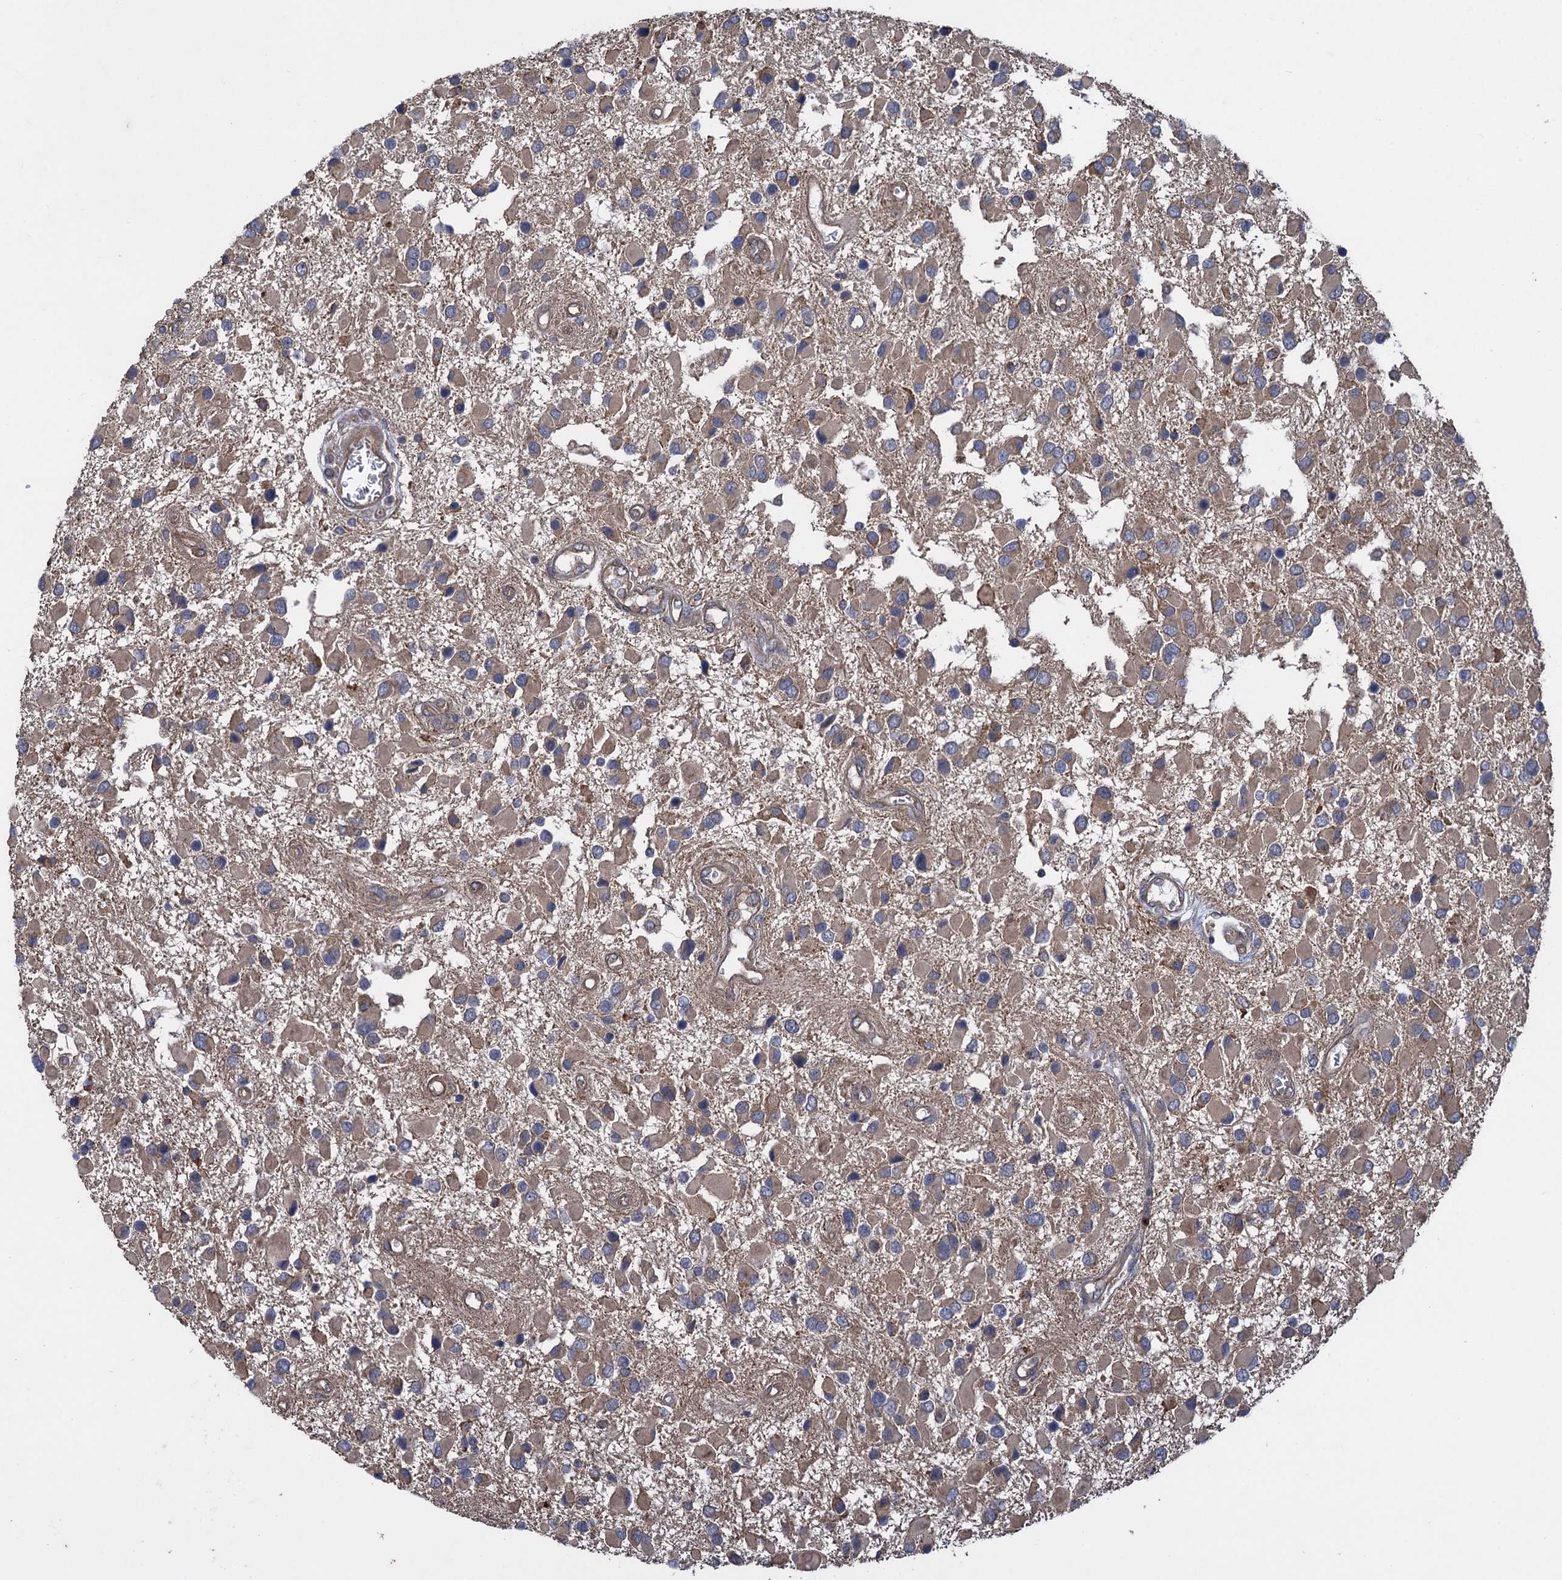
{"staining": {"intensity": "weak", "quantity": ">75%", "location": "cytoplasmic/membranous"}, "tissue": "glioma", "cell_type": "Tumor cells", "image_type": "cancer", "snomed": [{"axis": "morphology", "description": "Glioma, malignant, High grade"}, {"axis": "topography", "description": "Brain"}], "caption": "This micrograph exhibits IHC staining of human glioma, with low weak cytoplasmic/membranous positivity in approximately >75% of tumor cells.", "gene": "HAUS1", "patient": {"sex": "male", "age": 53}}